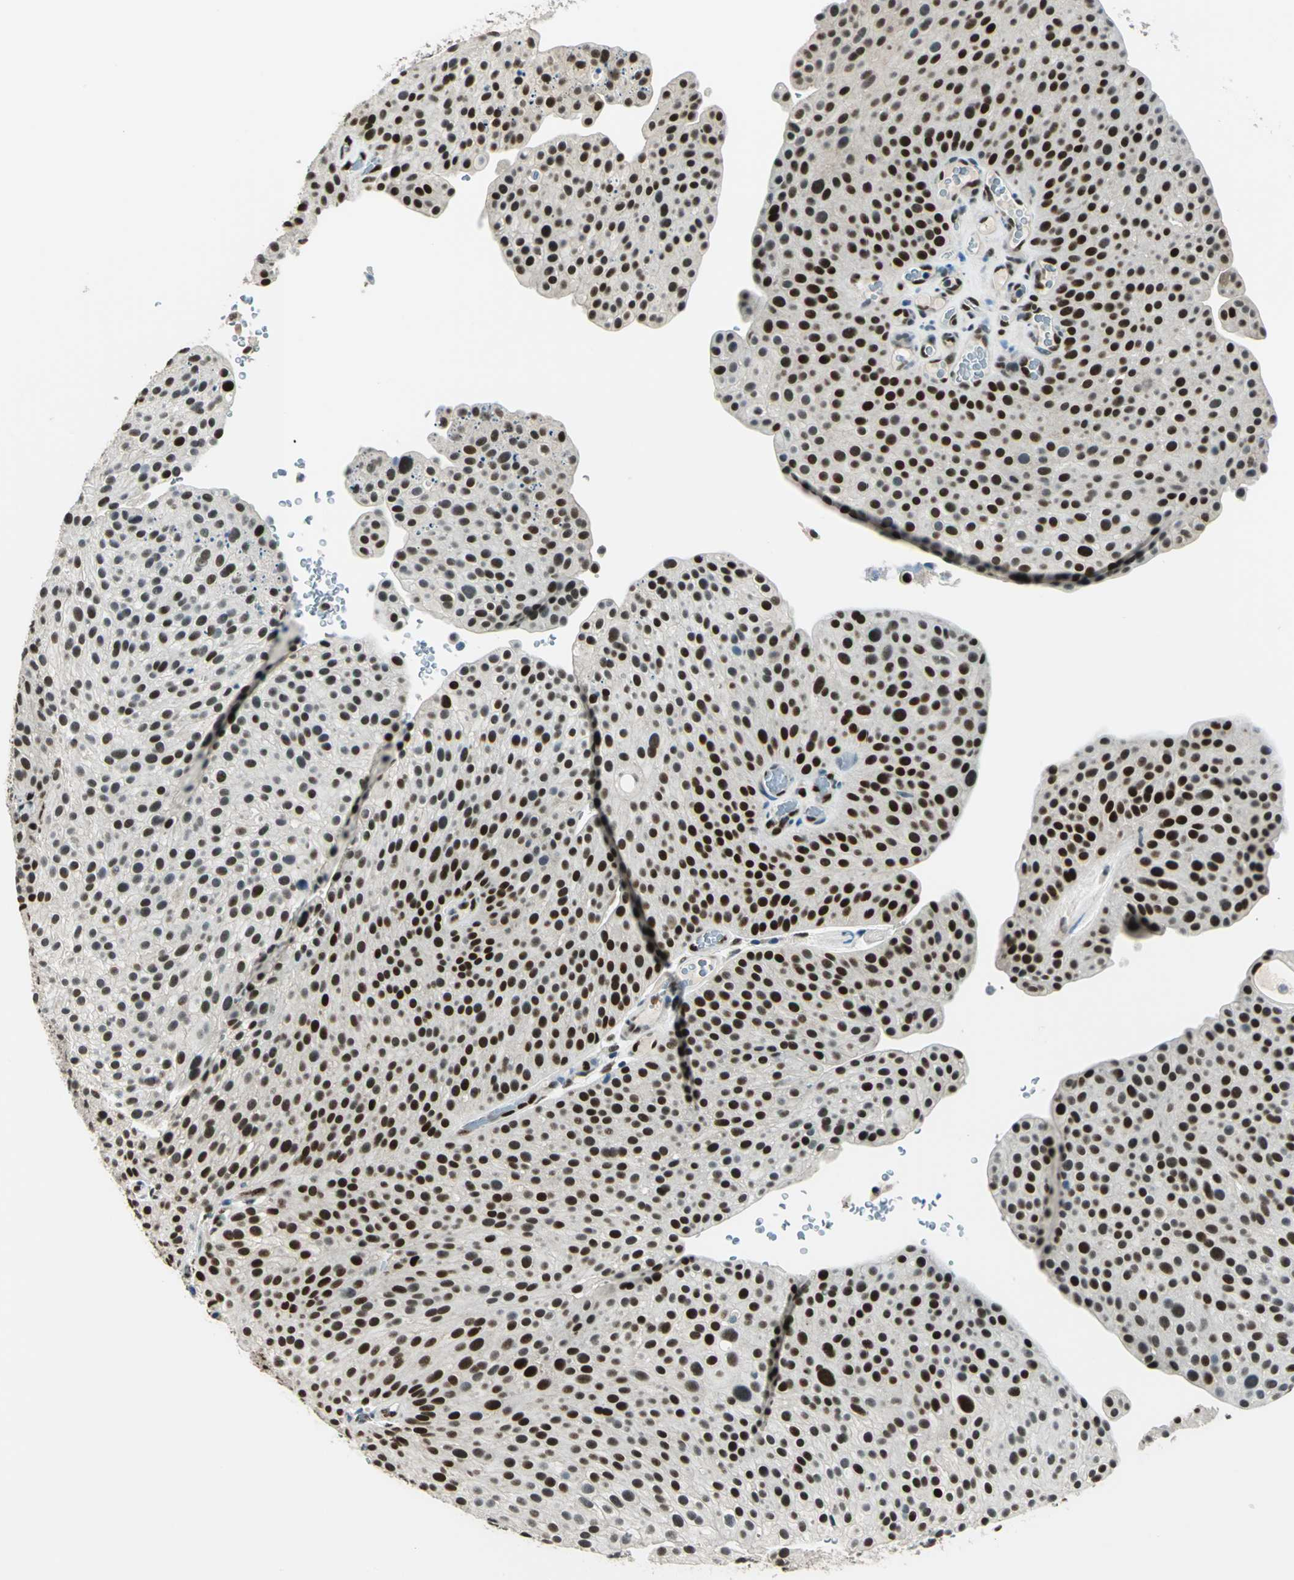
{"staining": {"intensity": "strong", "quantity": ">75%", "location": "nuclear"}, "tissue": "urothelial cancer", "cell_type": "Tumor cells", "image_type": "cancer", "snomed": [{"axis": "morphology", "description": "Urothelial carcinoma, Low grade"}, {"axis": "topography", "description": "Smooth muscle"}, {"axis": "topography", "description": "Urinary bladder"}], "caption": "This micrograph demonstrates immunohistochemistry (IHC) staining of human urothelial cancer, with high strong nuclear expression in about >75% of tumor cells.", "gene": "NFIA", "patient": {"sex": "male", "age": 60}}